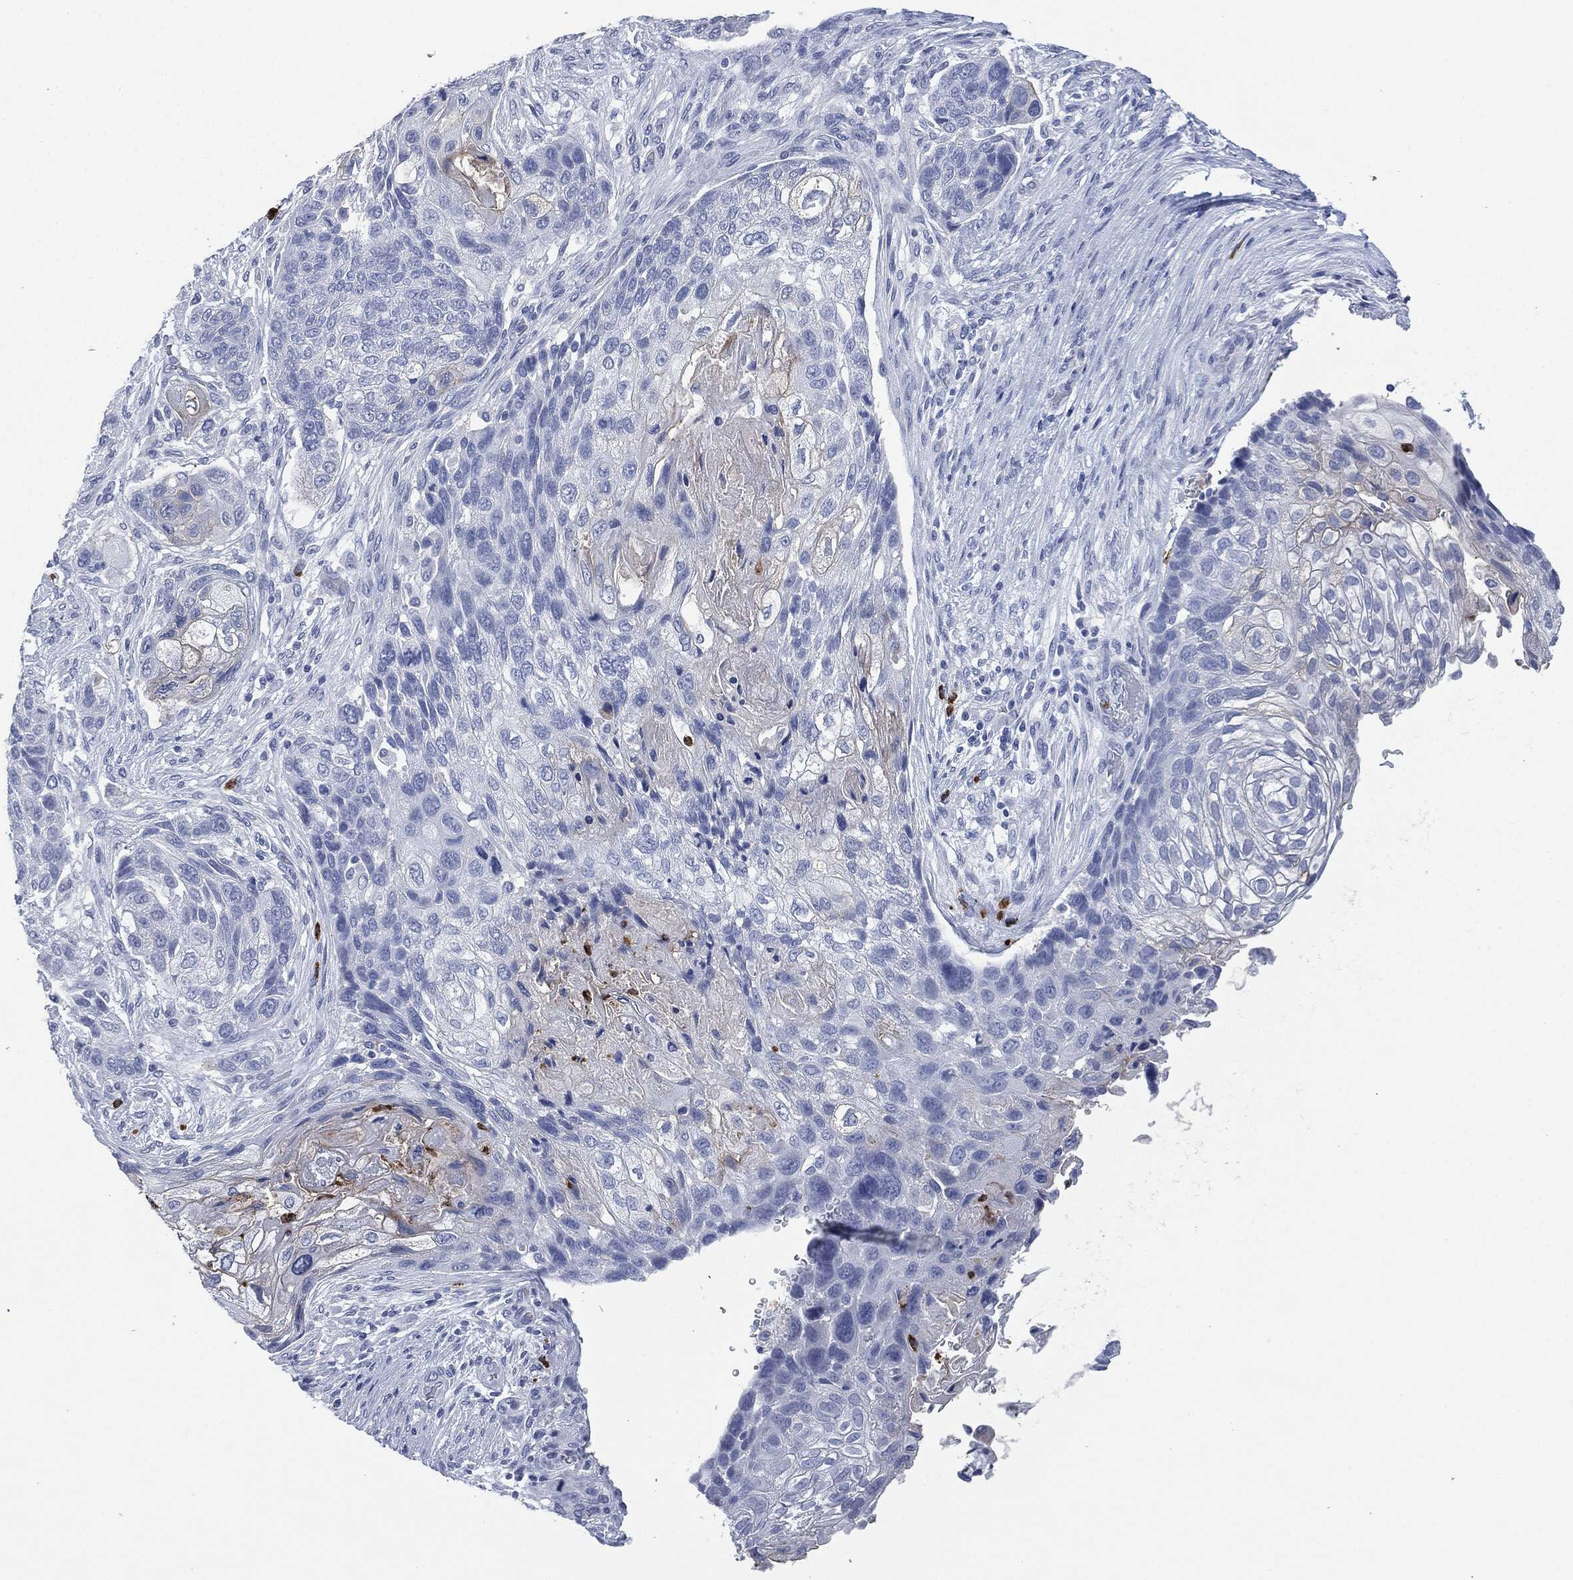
{"staining": {"intensity": "negative", "quantity": "none", "location": "none"}, "tissue": "lung cancer", "cell_type": "Tumor cells", "image_type": "cancer", "snomed": [{"axis": "morphology", "description": "Normal tissue, NOS"}, {"axis": "morphology", "description": "Squamous cell carcinoma, NOS"}, {"axis": "topography", "description": "Bronchus"}, {"axis": "topography", "description": "Lung"}], "caption": "High power microscopy micrograph of an IHC image of lung cancer, revealing no significant staining in tumor cells.", "gene": "CEACAM8", "patient": {"sex": "male", "age": 69}}